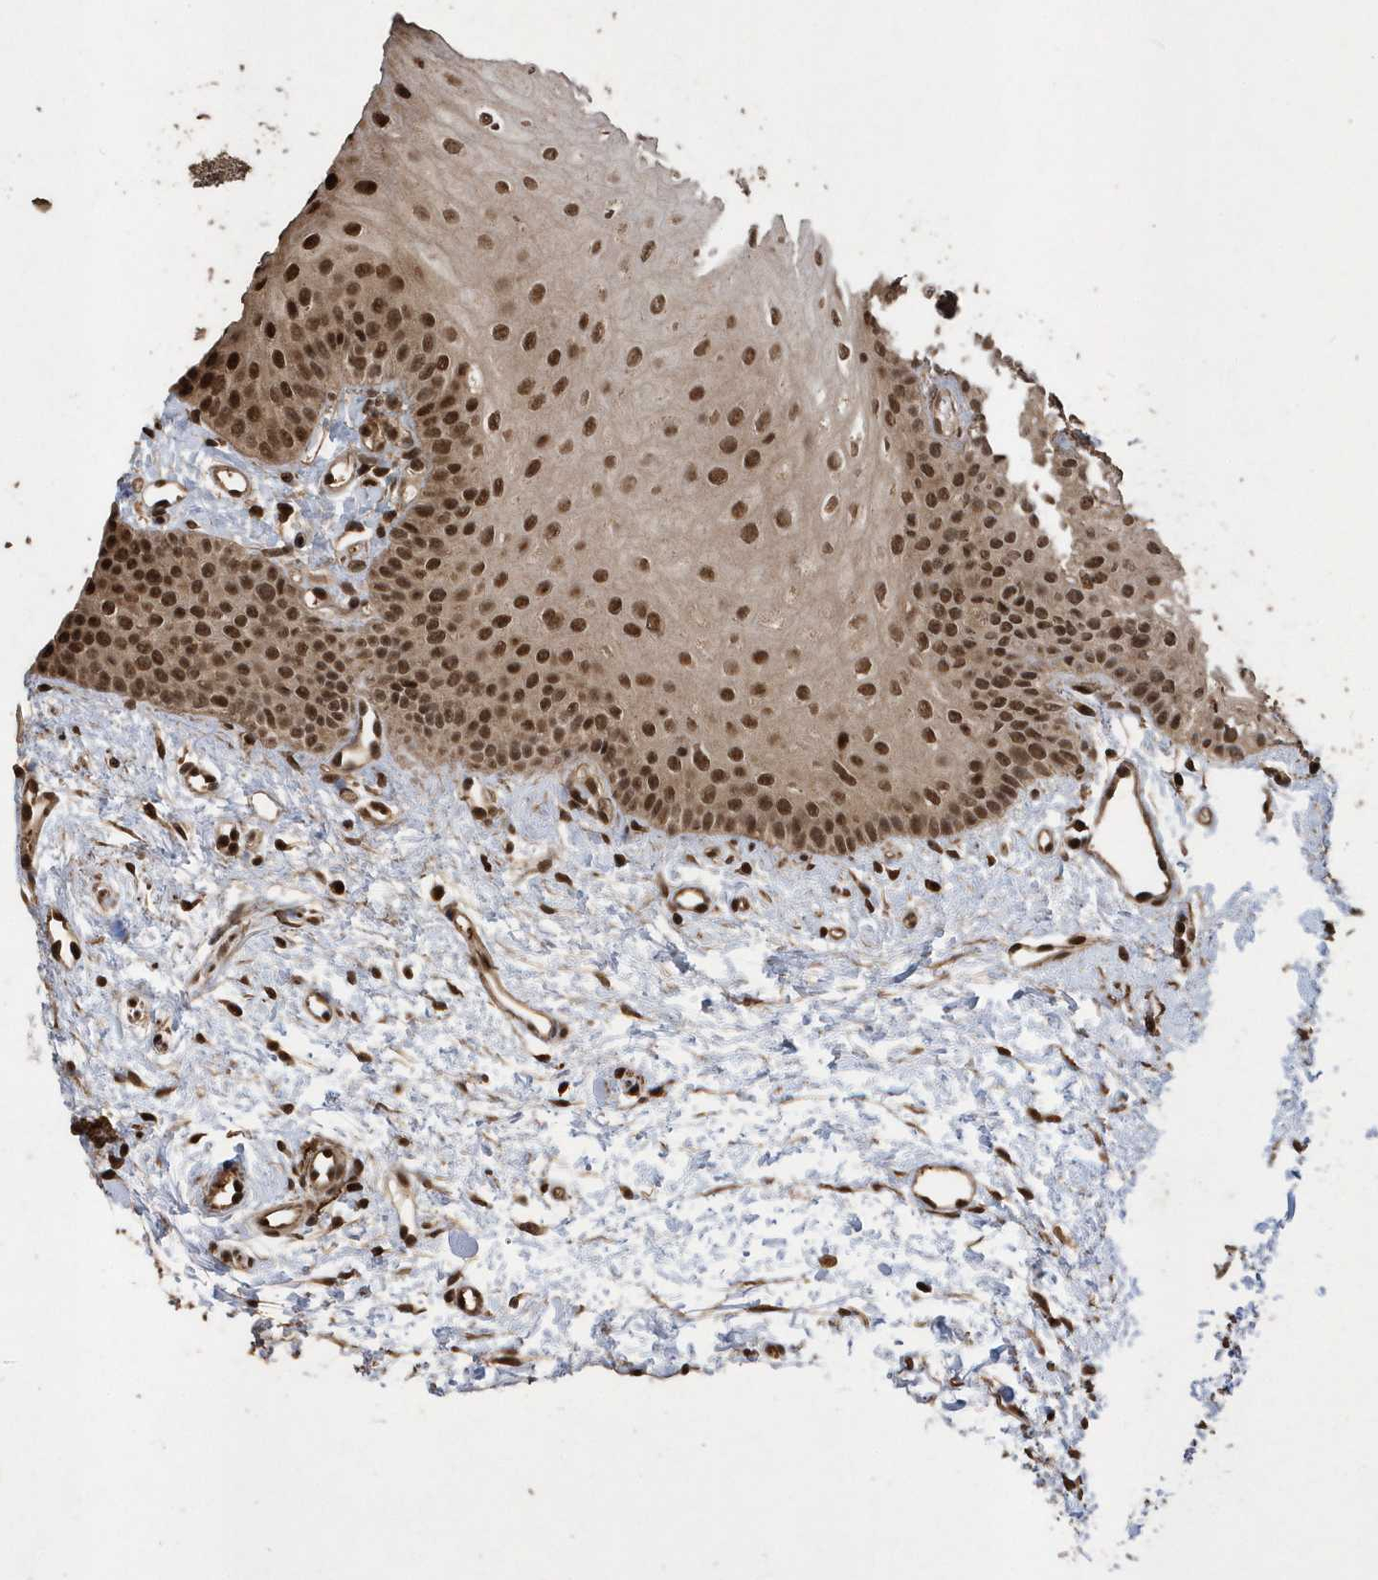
{"staining": {"intensity": "strong", "quantity": ">75%", "location": "nuclear"}, "tissue": "oral mucosa", "cell_type": "Squamous epithelial cells", "image_type": "normal", "snomed": [{"axis": "morphology", "description": "Normal tissue, NOS"}, {"axis": "topography", "description": "Oral tissue"}], "caption": "An IHC image of unremarkable tissue is shown. Protein staining in brown labels strong nuclear positivity in oral mucosa within squamous epithelial cells. (DAB IHC with brightfield microscopy, high magnification).", "gene": "INTS12", "patient": {"sex": "female", "age": 68}}